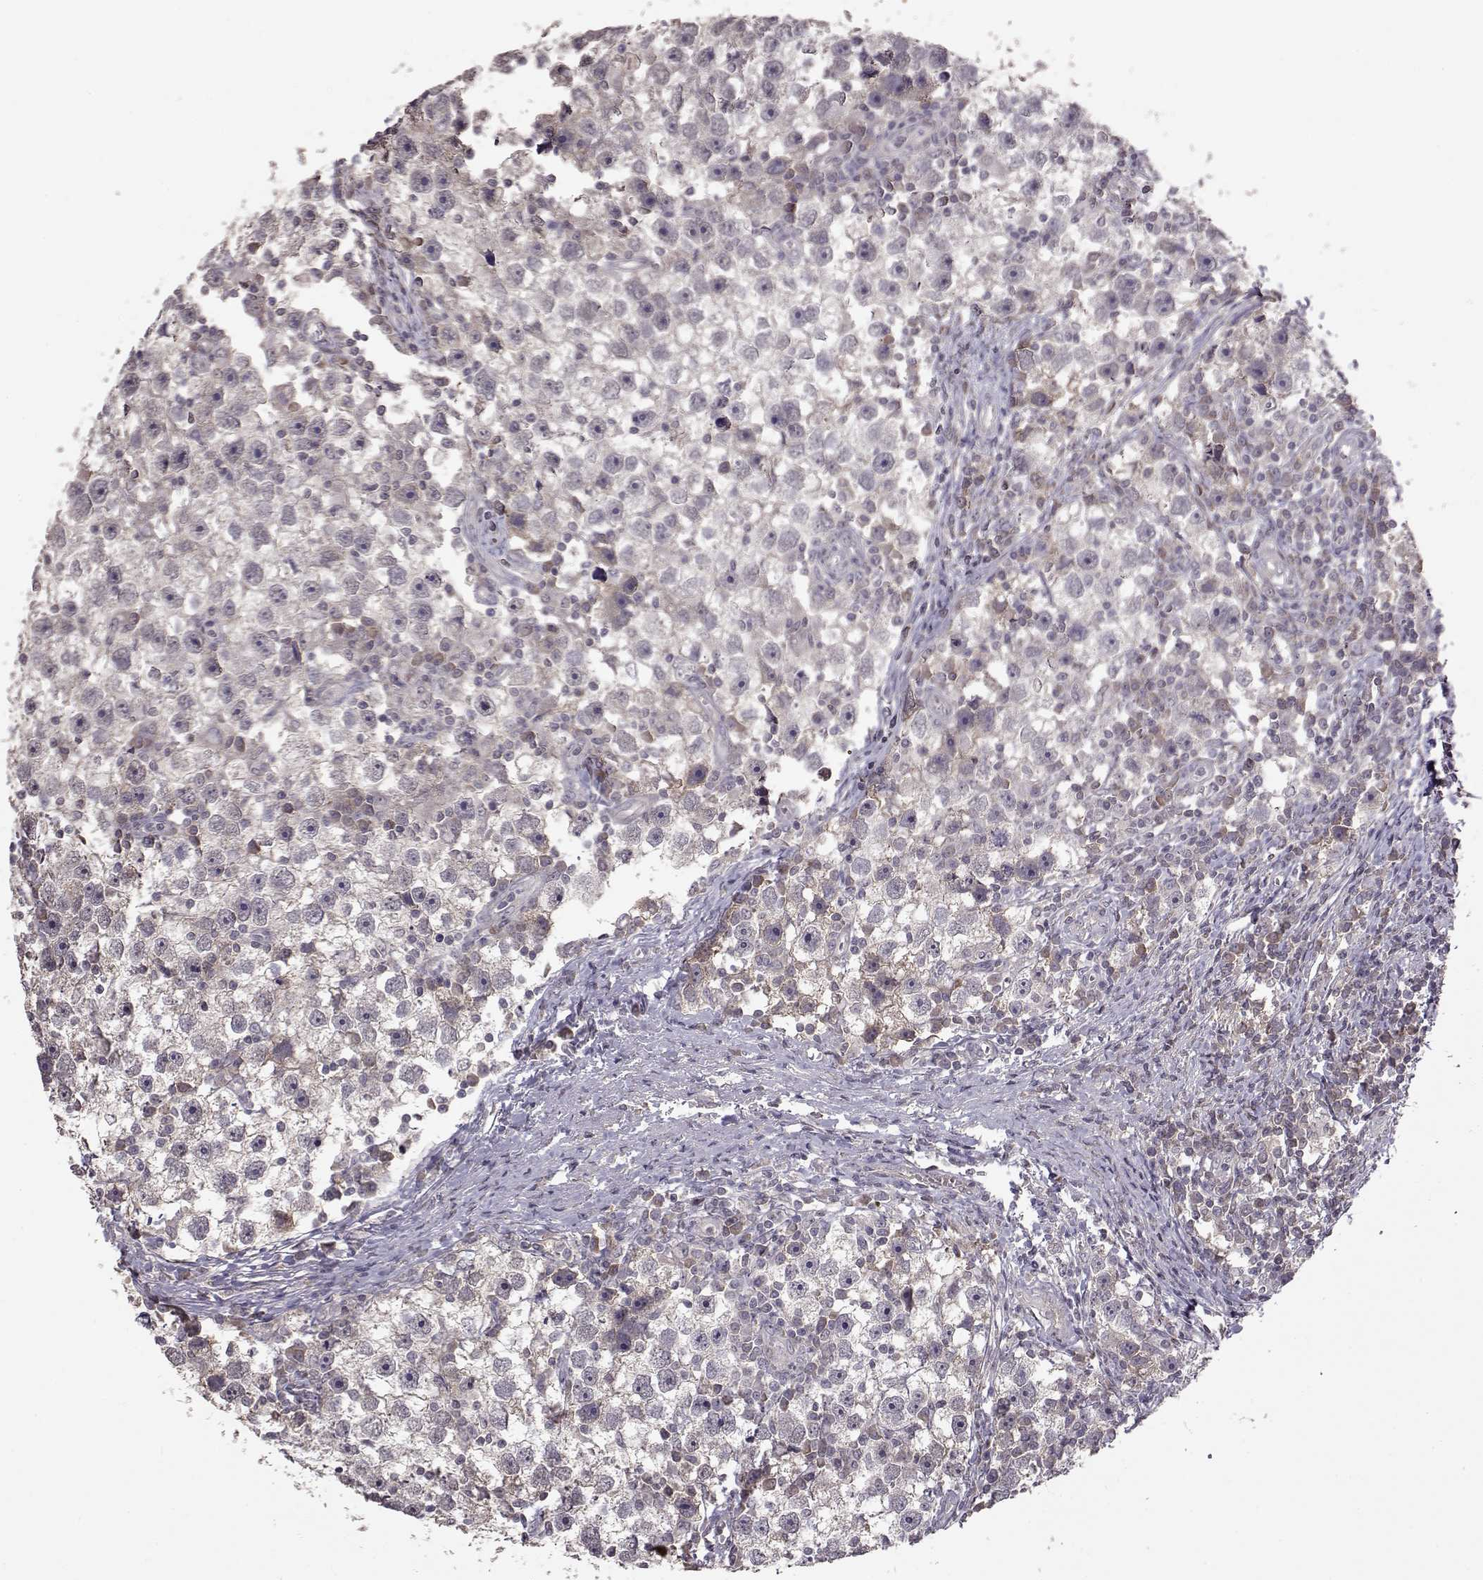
{"staining": {"intensity": "weak", "quantity": "<25%", "location": "cytoplasmic/membranous"}, "tissue": "testis cancer", "cell_type": "Tumor cells", "image_type": "cancer", "snomed": [{"axis": "morphology", "description": "Seminoma, NOS"}, {"axis": "topography", "description": "Testis"}], "caption": "IHC histopathology image of testis cancer stained for a protein (brown), which reveals no expression in tumor cells. Nuclei are stained in blue.", "gene": "PMCH", "patient": {"sex": "male", "age": 30}}